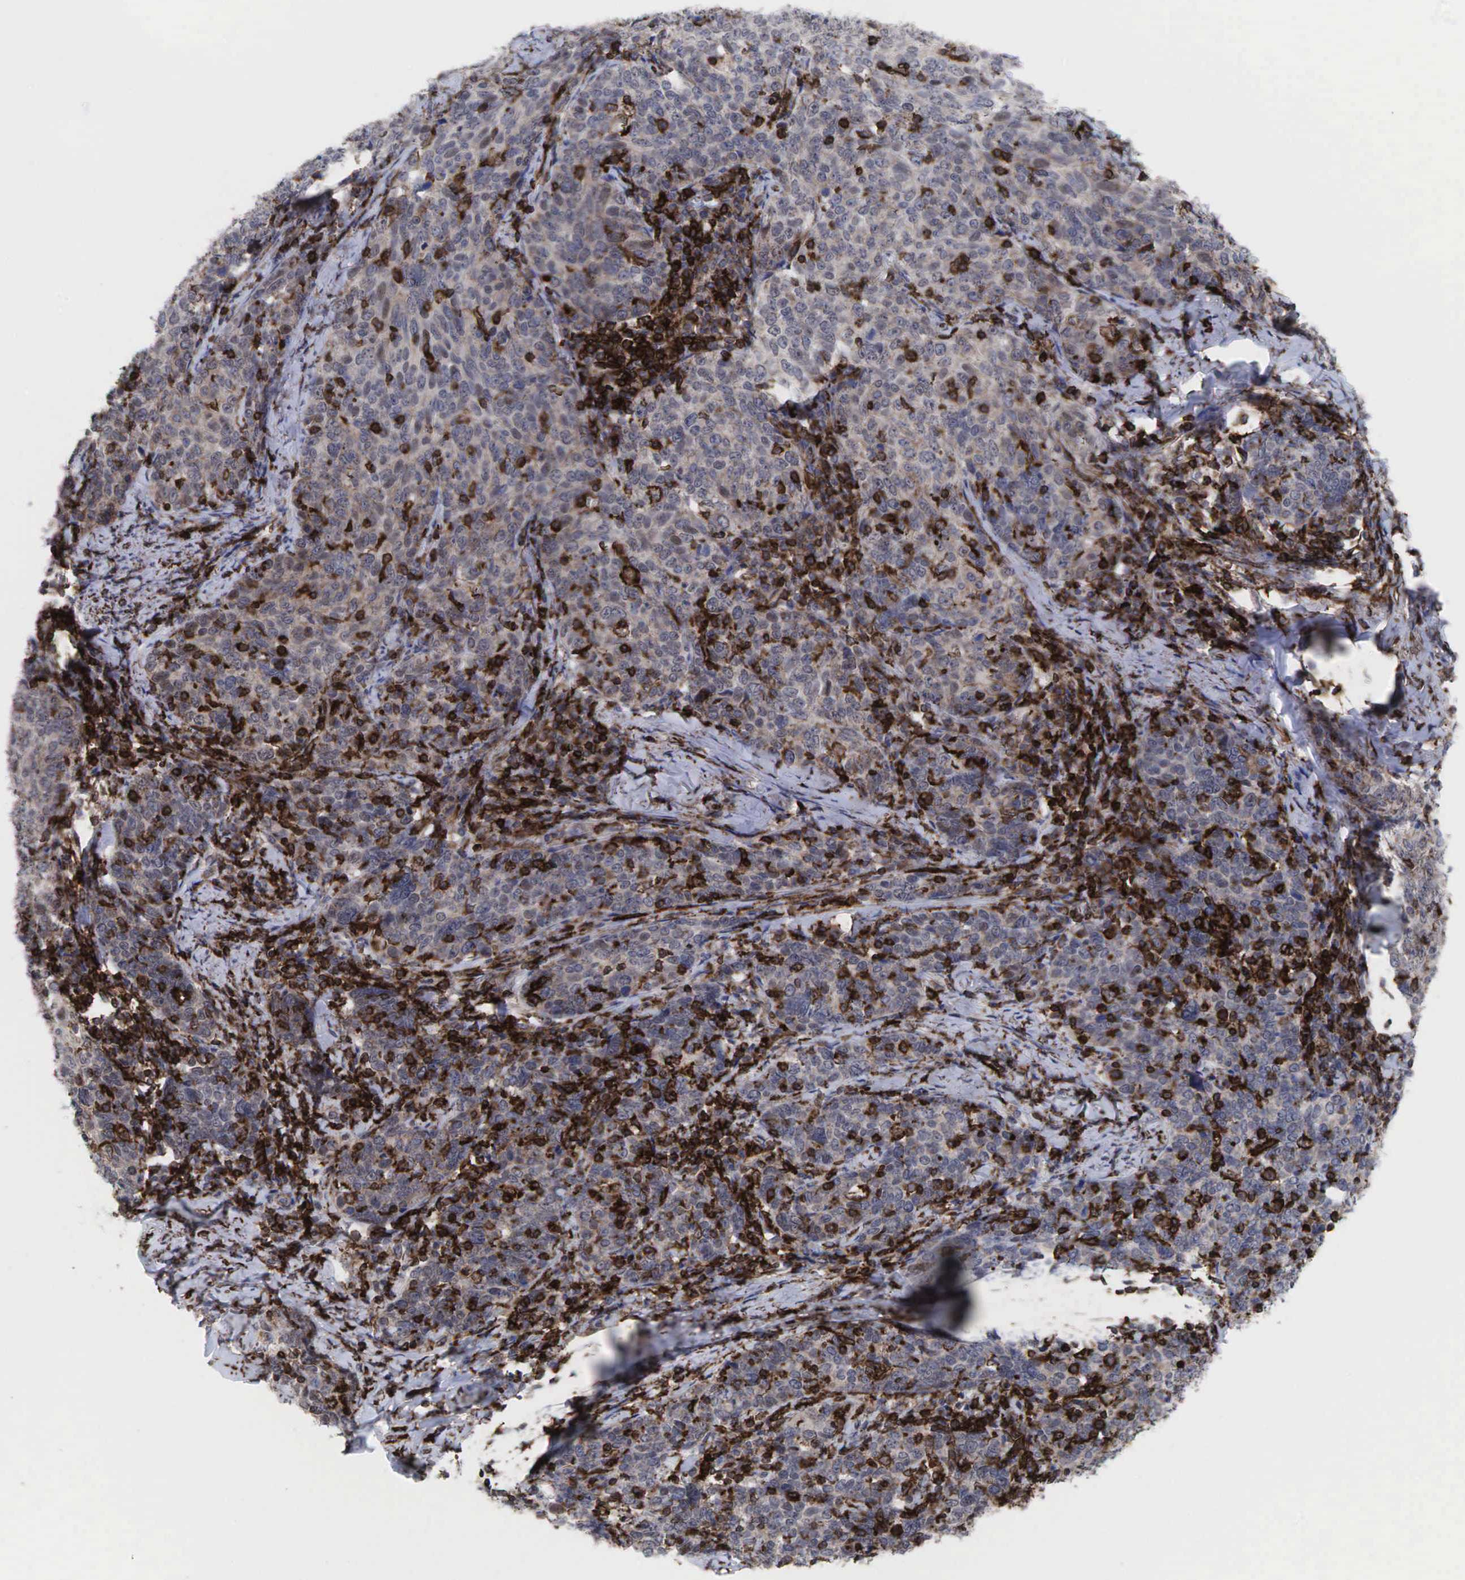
{"staining": {"intensity": "weak", "quantity": ">75%", "location": "cytoplasmic/membranous"}, "tissue": "cervical cancer", "cell_type": "Tumor cells", "image_type": "cancer", "snomed": [{"axis": "morphology", "description": "Squamous cell carcinoma, NOS"}, {"axis": "topography", "description": "Cervix"}], "caption": "A high-resolution micrograph shows IHC staining of squamous cell carcinoma (cervical), which displays weak cytoplasmic/membranous expression in about >75% of tumor cells.", "gene": "GPRASP1", "patient": {"sex": "female", "age": 41}}